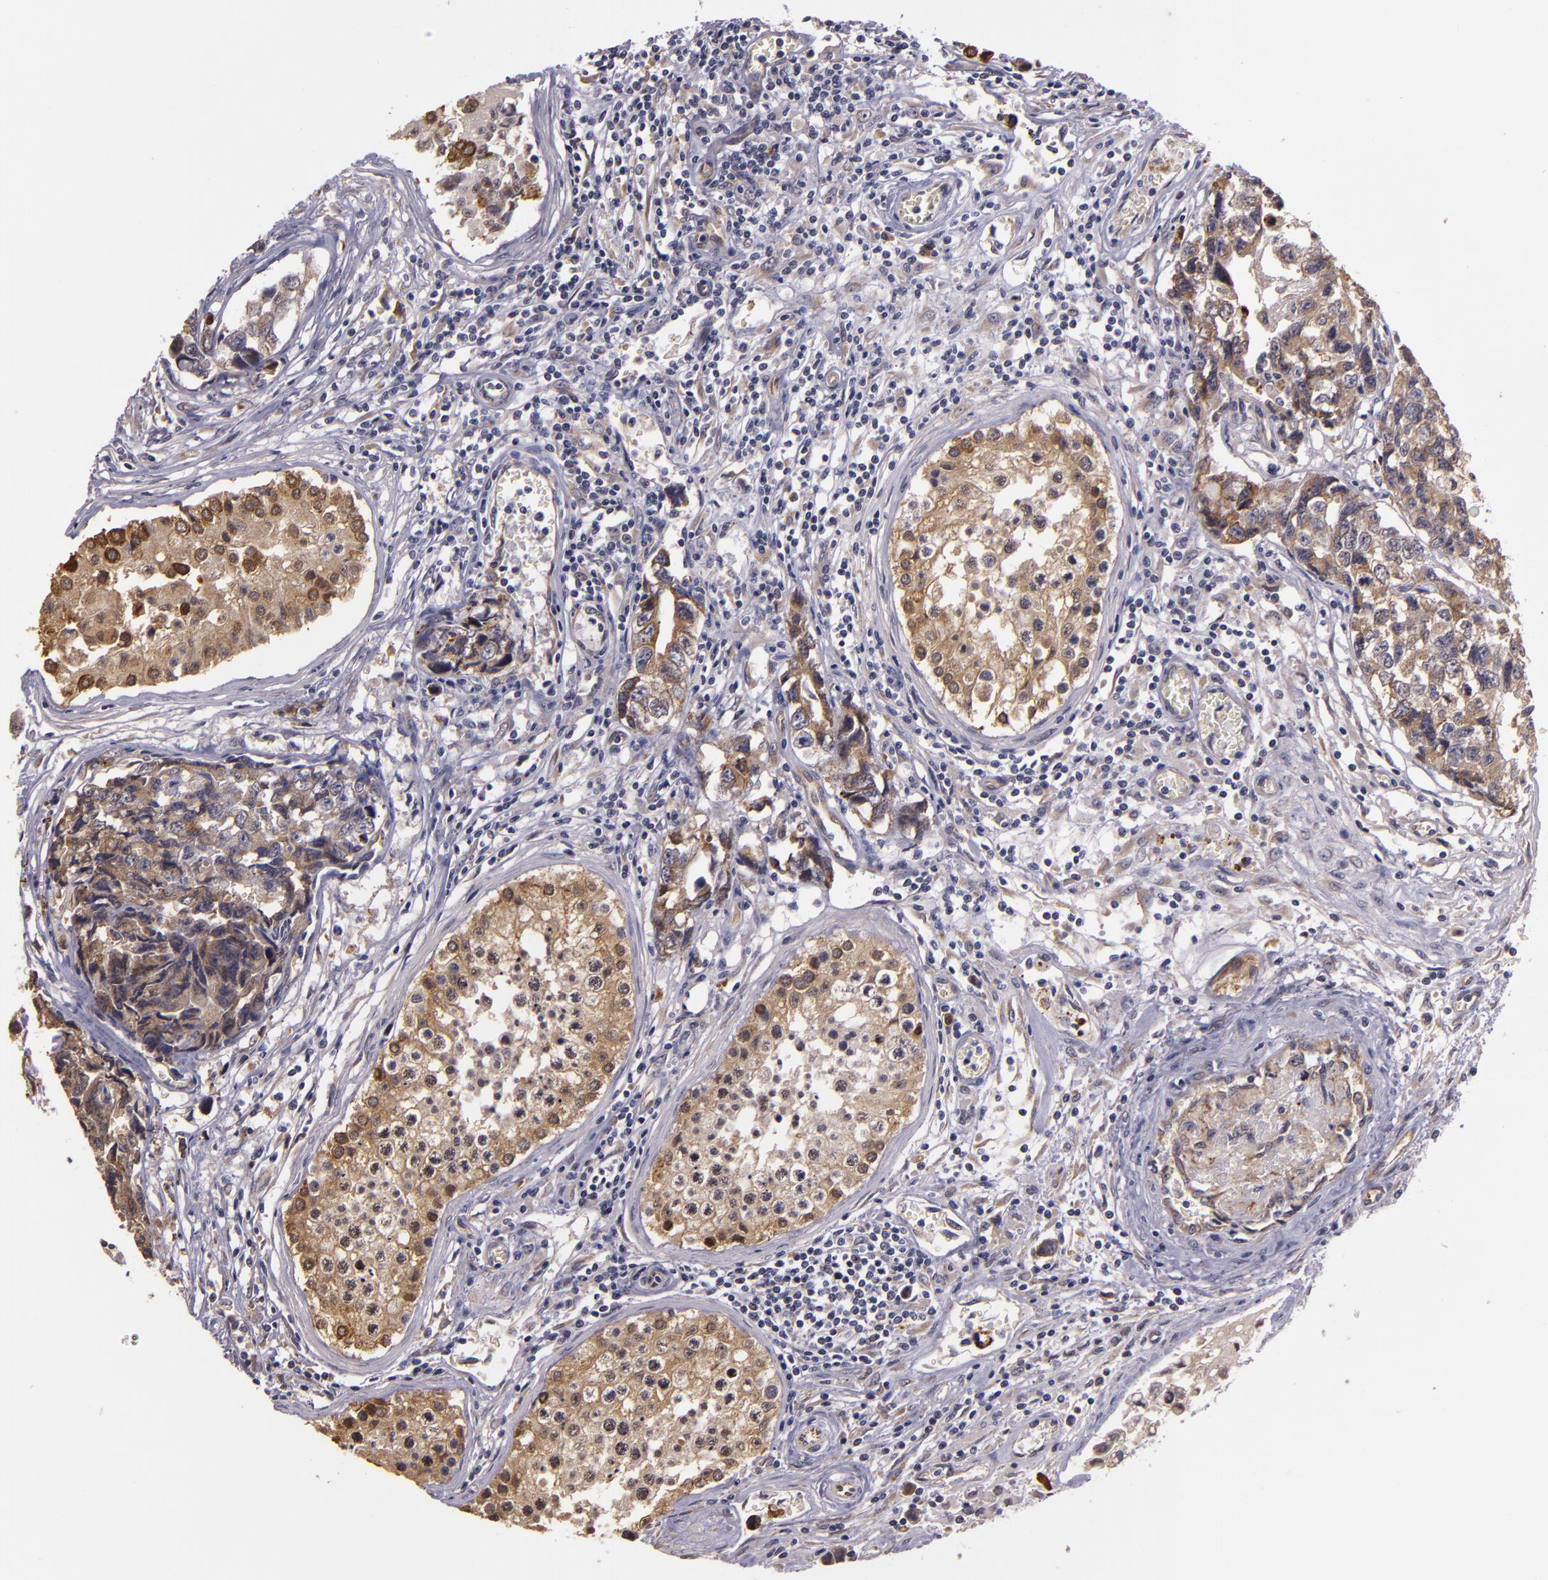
{"staining": {"intensity": "weak", "quantity": "25%-75%", "location": "cytoplasmic/membranous"}, "tissue": "testis cancer", "cell_type": "Tumor cells", "image_type": "cancer", "snomed": [{"axis": "morphology", "description": "Carcinoma, Embryonal, NOS"}, {"axis": "topography", "description": "Testis"}], "caption": "About 25%-75% of tumor cells in human testis cancer (embryonal carcinoma) show weak cytoplasmic/membranous protein positivity as visualized by brown immunohistochemical staining.", "gene": "SYTL4", "patient": {"sex": "male", "age": 31}}